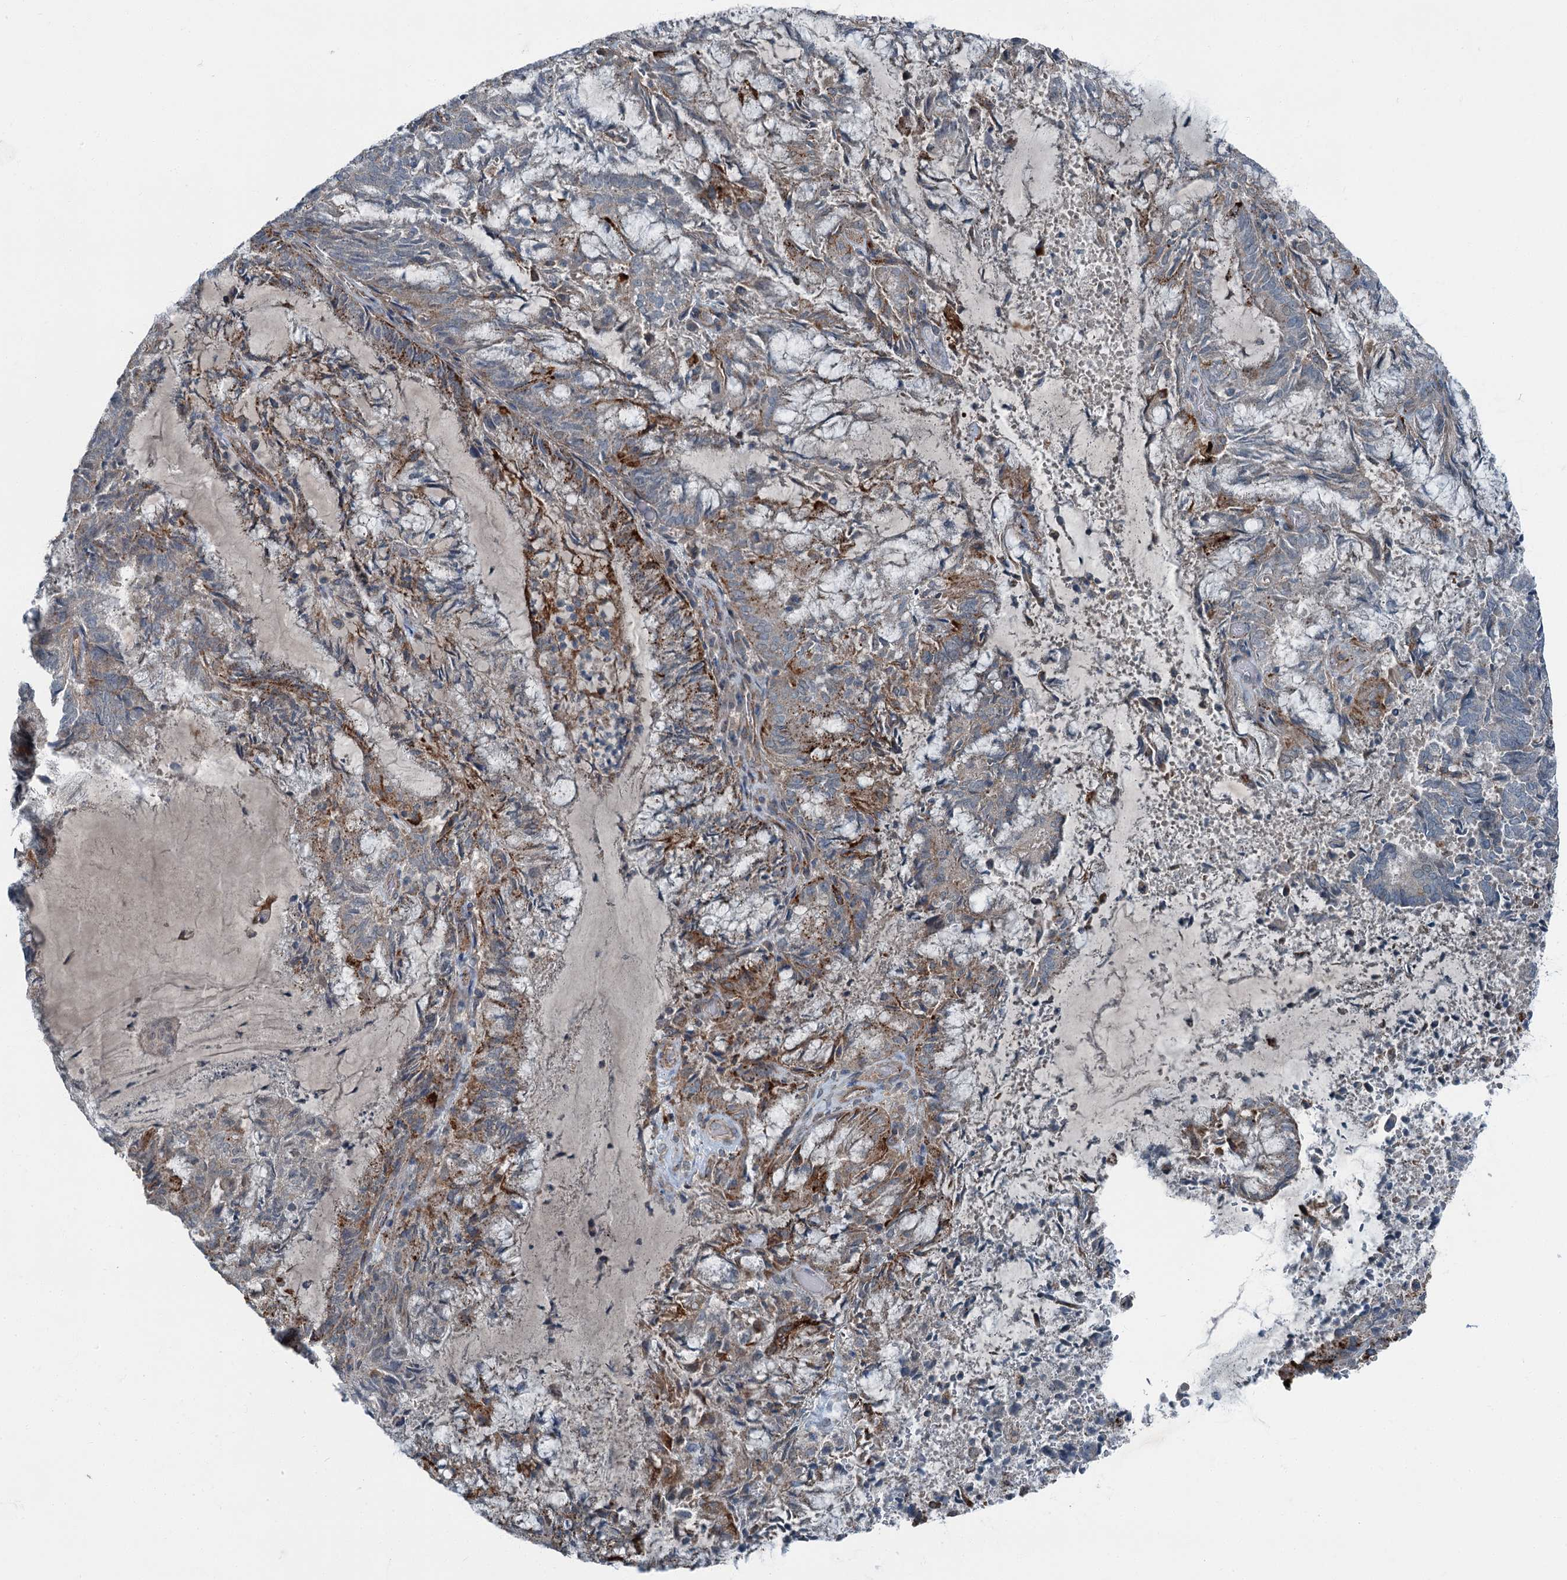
{"staining": {"intensity": "strong", "quantity": "<25%", "location": "cytoplasmic/membranous"}, "tissue": "endometrial cancer", "cell_type": "Tumor cells", "image_type": "cancer", "snomed": [{"axis": "morphology", "description": "Adenocarcinoma, NOS"}, {"axis": "topography", "description": "Endometrium"}], "caption": "Immunohistochemistry micrograph of neoplastic tissue: human endometrial adenocarcinoma stained using immunohistochemistry (IHC) demonstrates medium levels of strong protein expression localized specifically in the cytoplasmic/membranous of tumor cells, appearing as a cytoplasmic/membranous brown color.", "gene": "AXL", "patient": {"sex": "female", "age": 80}}